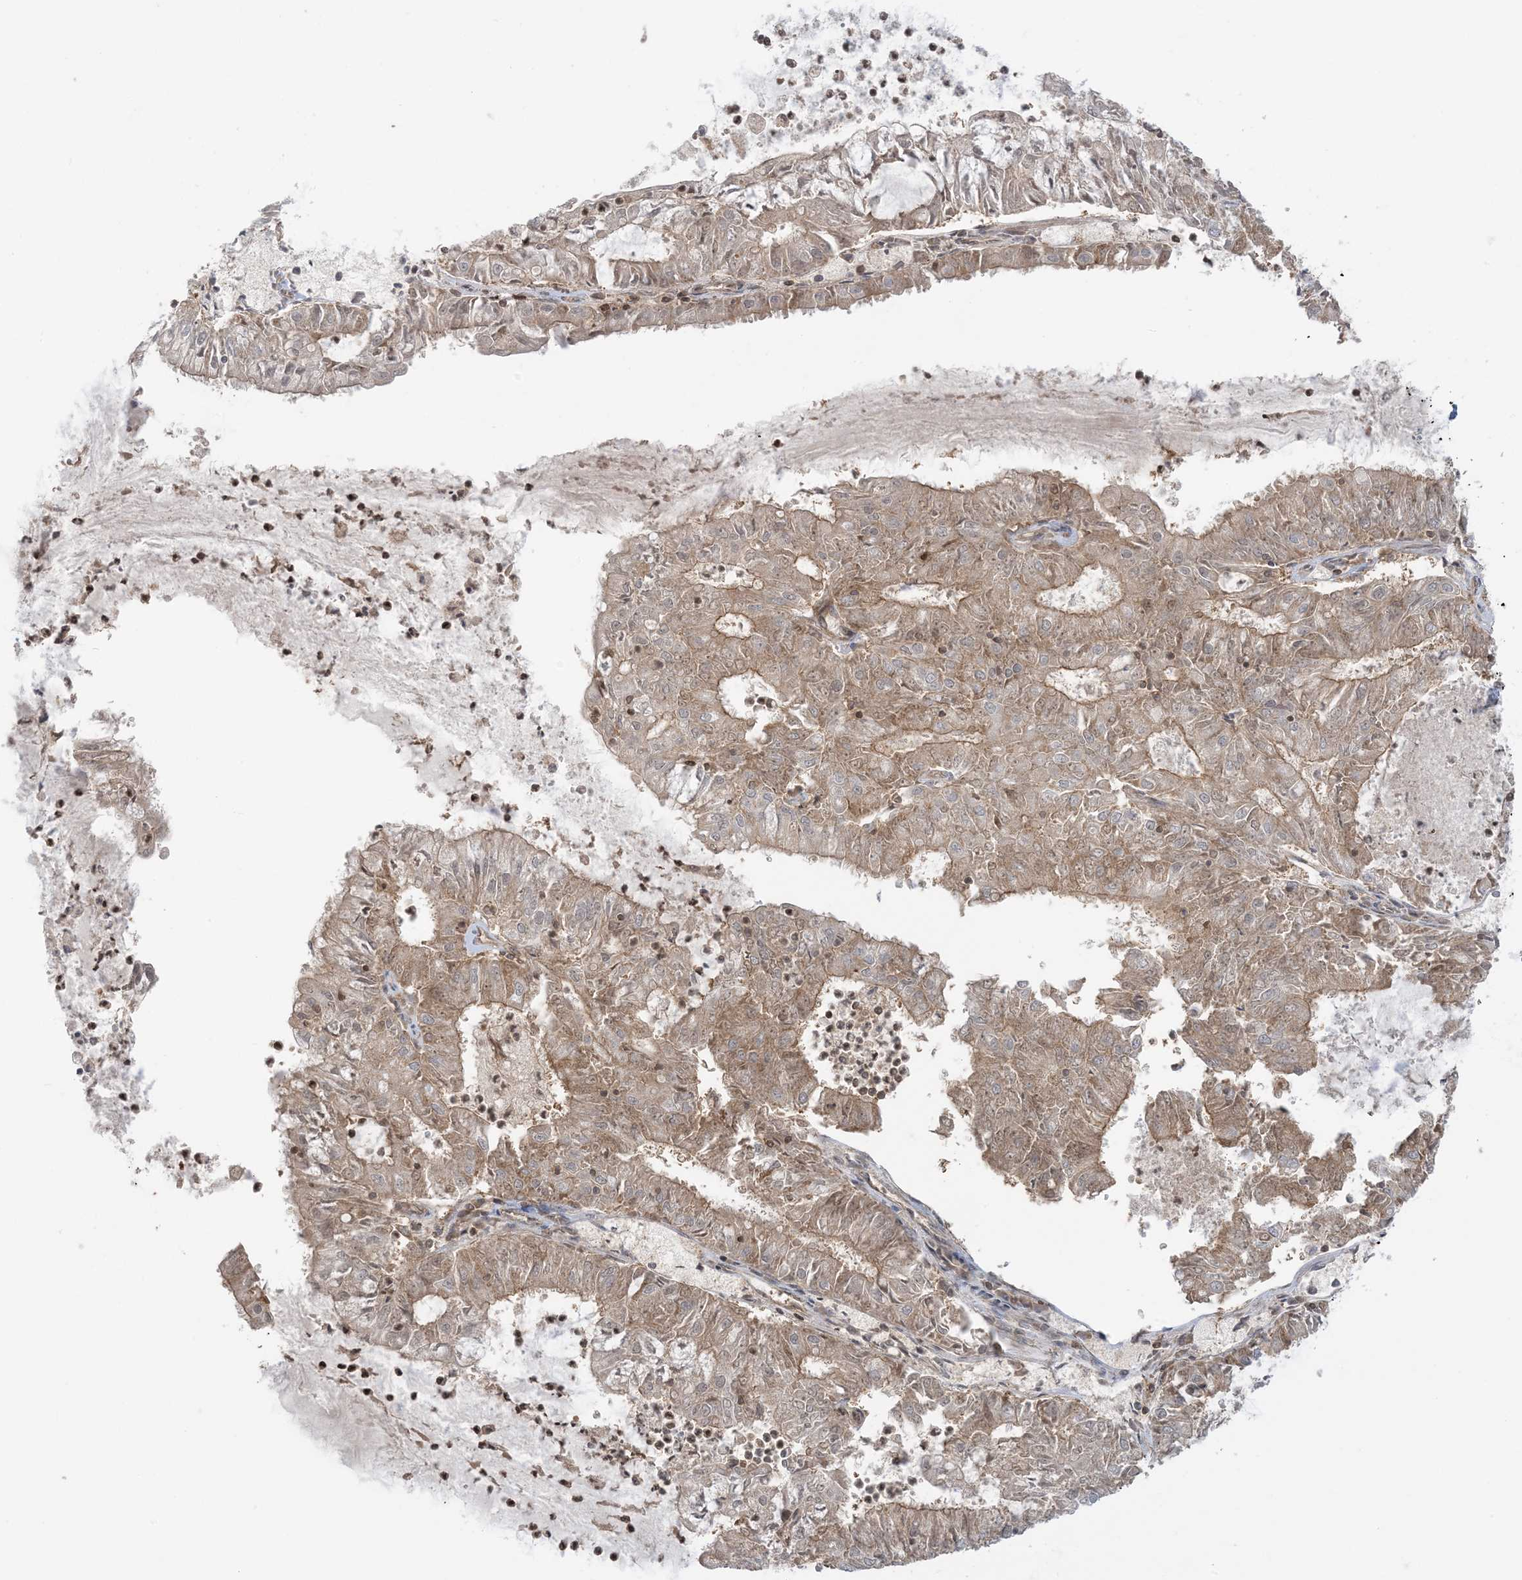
{"staining": {"intensity": "weak", "quantity": "25%-75%", "location": "cytoplasmic/membranous,nuclear"}, "tissue": "endometrial cancer", "cell_type": "Tumor cells", "image_type": "cancer", "snomed": [{"axis": "morphology", "description": "Adenocarcinoma, NOS"}, {"axis": "topography", "description": "Endometrium"}], "caption": "High-magnification brightfield microscopy of adenocarcinoma (endometrial) stained with DAB (3,3'-diaminobenzidine) (brown) and counterstained with hematoxylin (blue). tumor cells exhibit weak cytoplasmic/membranous and nuclear staining is identified in approximately25%-75% of cells.", "gene": "PPP1R7", "patient": {"sex": "female", "age": 57}}